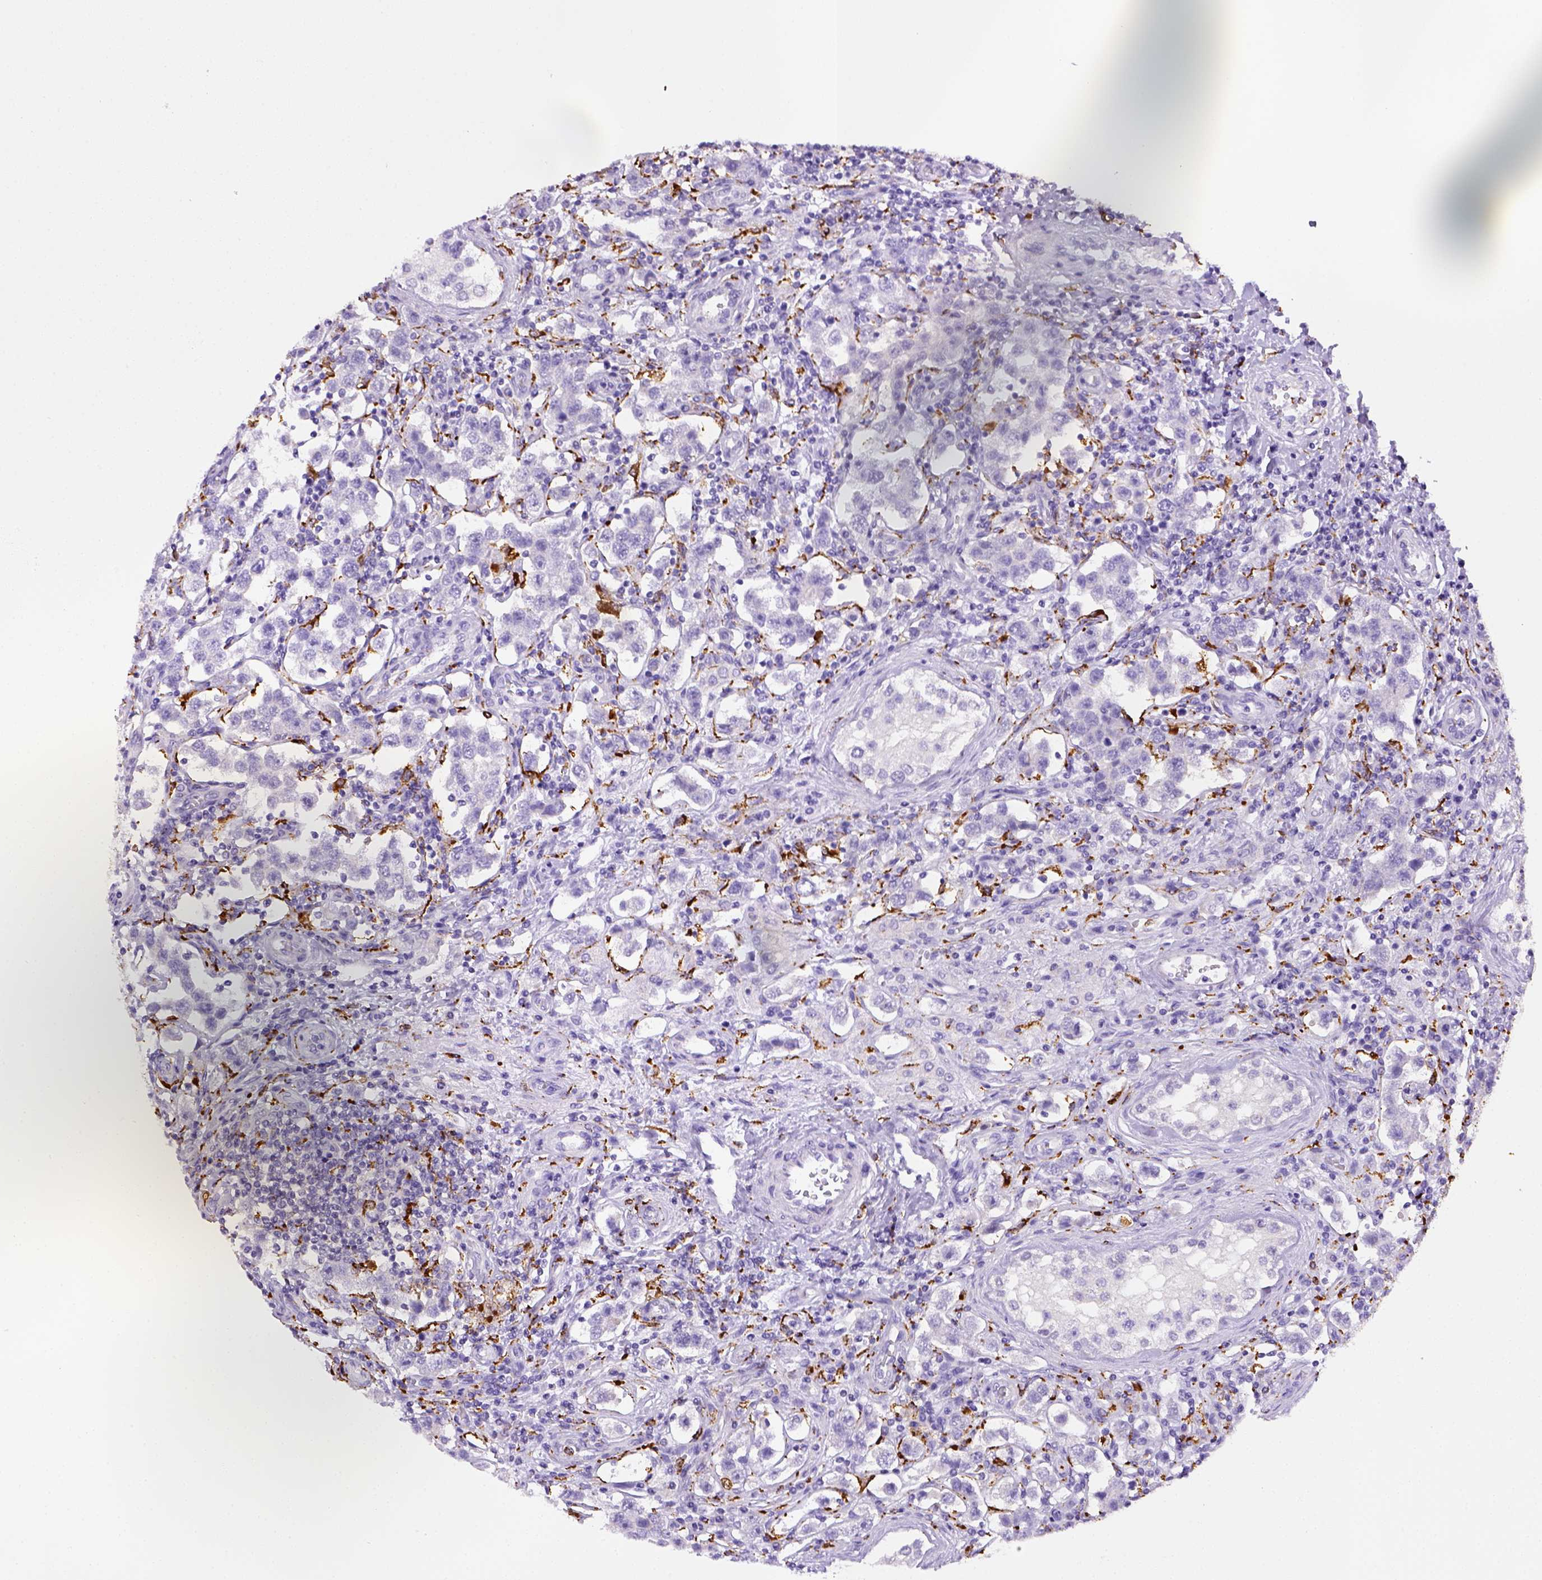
{"staining": {"intensity": "negative", "quantity": "none", "location": "none"}, "tissue": "testis cancer", "cell_type": "Tumor cells", "image_type": "cancer", "snomed": [{"axis": "morphology", "description": "Seminoma, NOS"}, {"axis": "topography", "description": "Testis"}], "caption": "Immunohistochemistry (IHC) micrograph of neoplastic tissue: human testis seminoma stained with DAB (3,3'-diaminobenzidine) exhibits no significant protein positivity in tumor cells.", "gene": "CD68", "patient": {"sex": "male", "age": 37}}